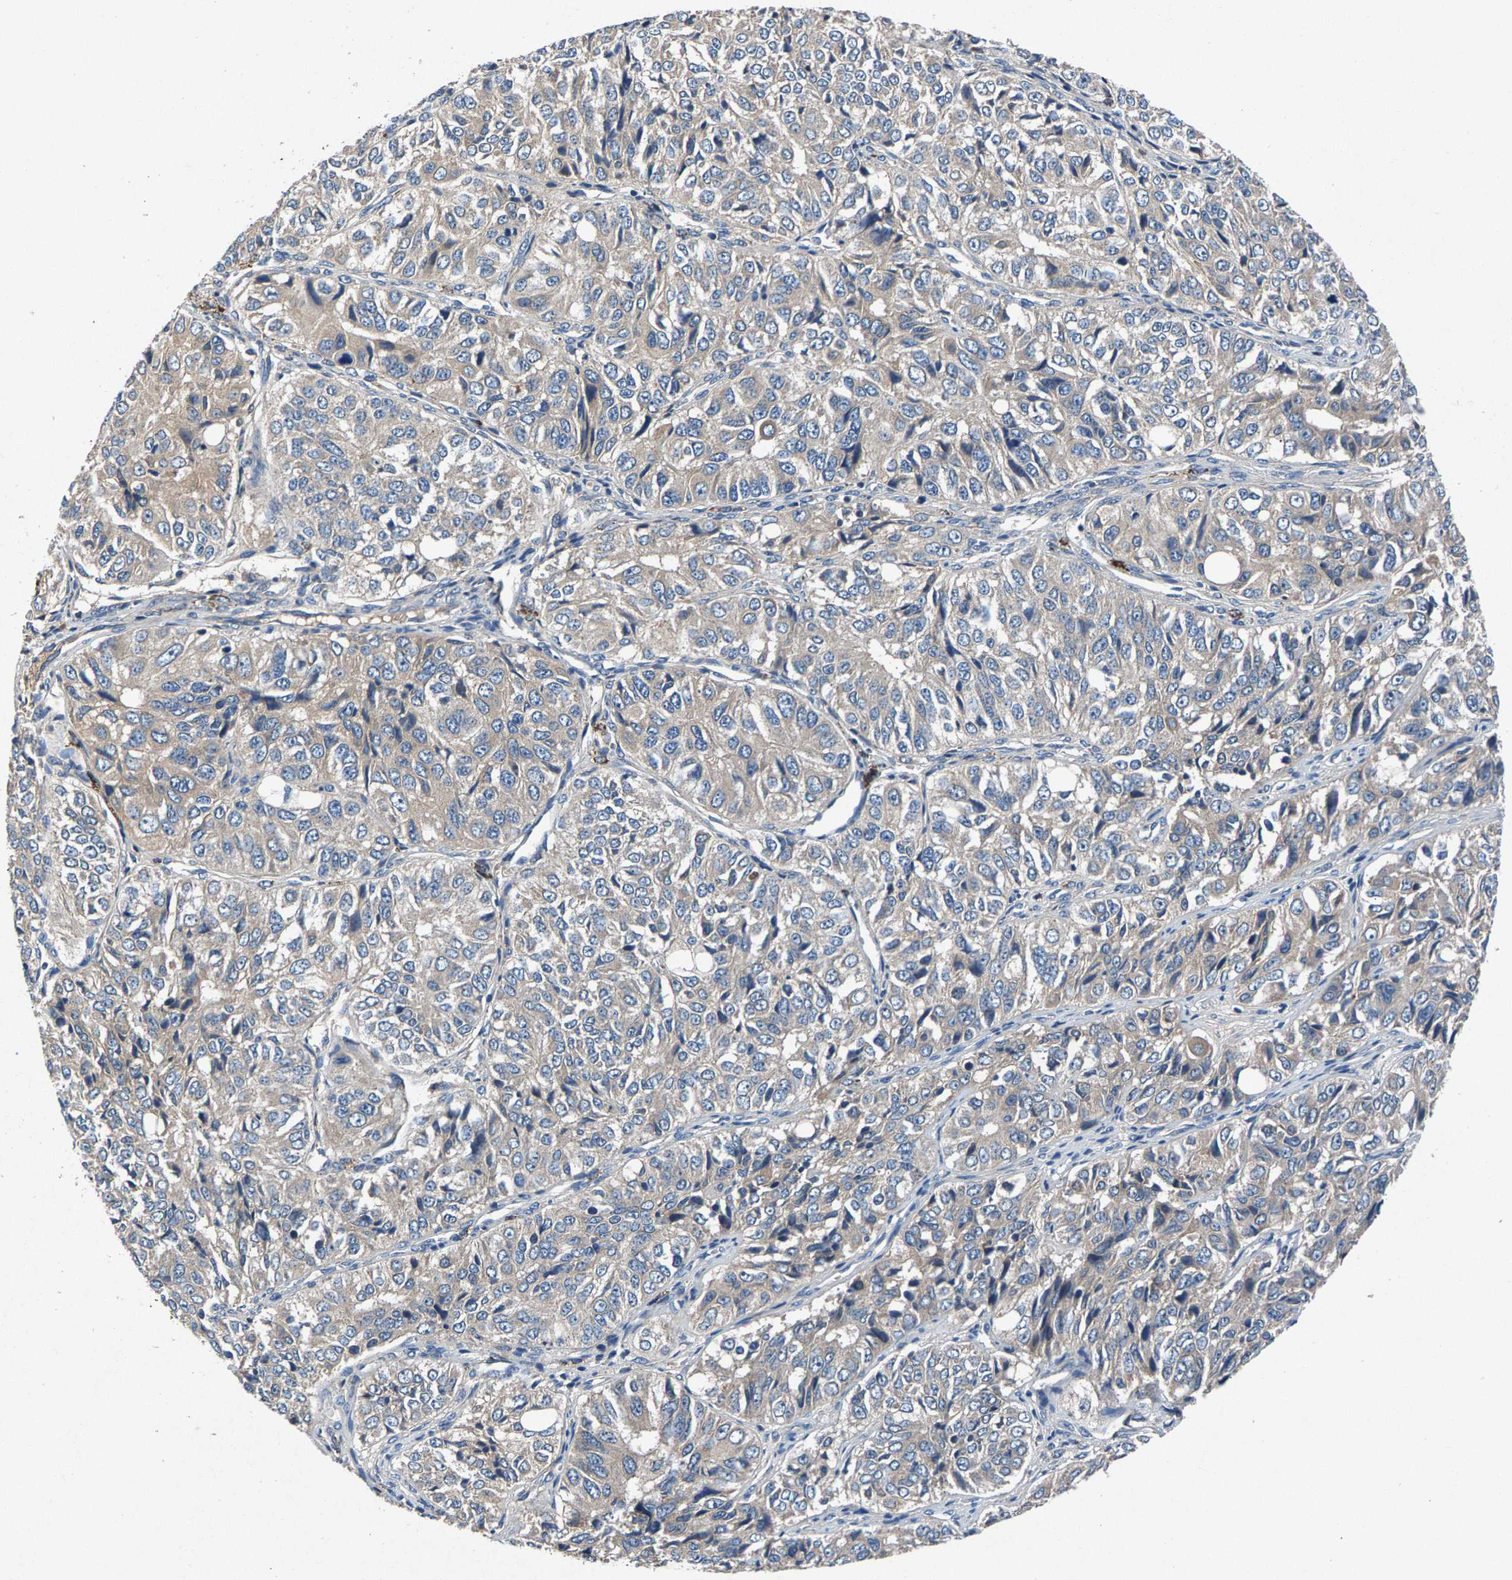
{"staining": {"intensity": "weak", "quantity": "<25%", "location": "cytoplasmic/membranous"}, "tissue": "ovarian cancer", "cell_type": "Tumor cells", "image_type": "cancer", "snomed": [{"axis": "morphology", "description": "Carcinoma, endometroid"}, {"axis": "topography", "description": "Ovary"}], "caption": "High power microscopy histopathology image of an IHC image of ovarian cancer, revealing no significant expression in tumor cells.", "gene": "PRXL2C", "patient": {"sex": "female", "age": 51}}